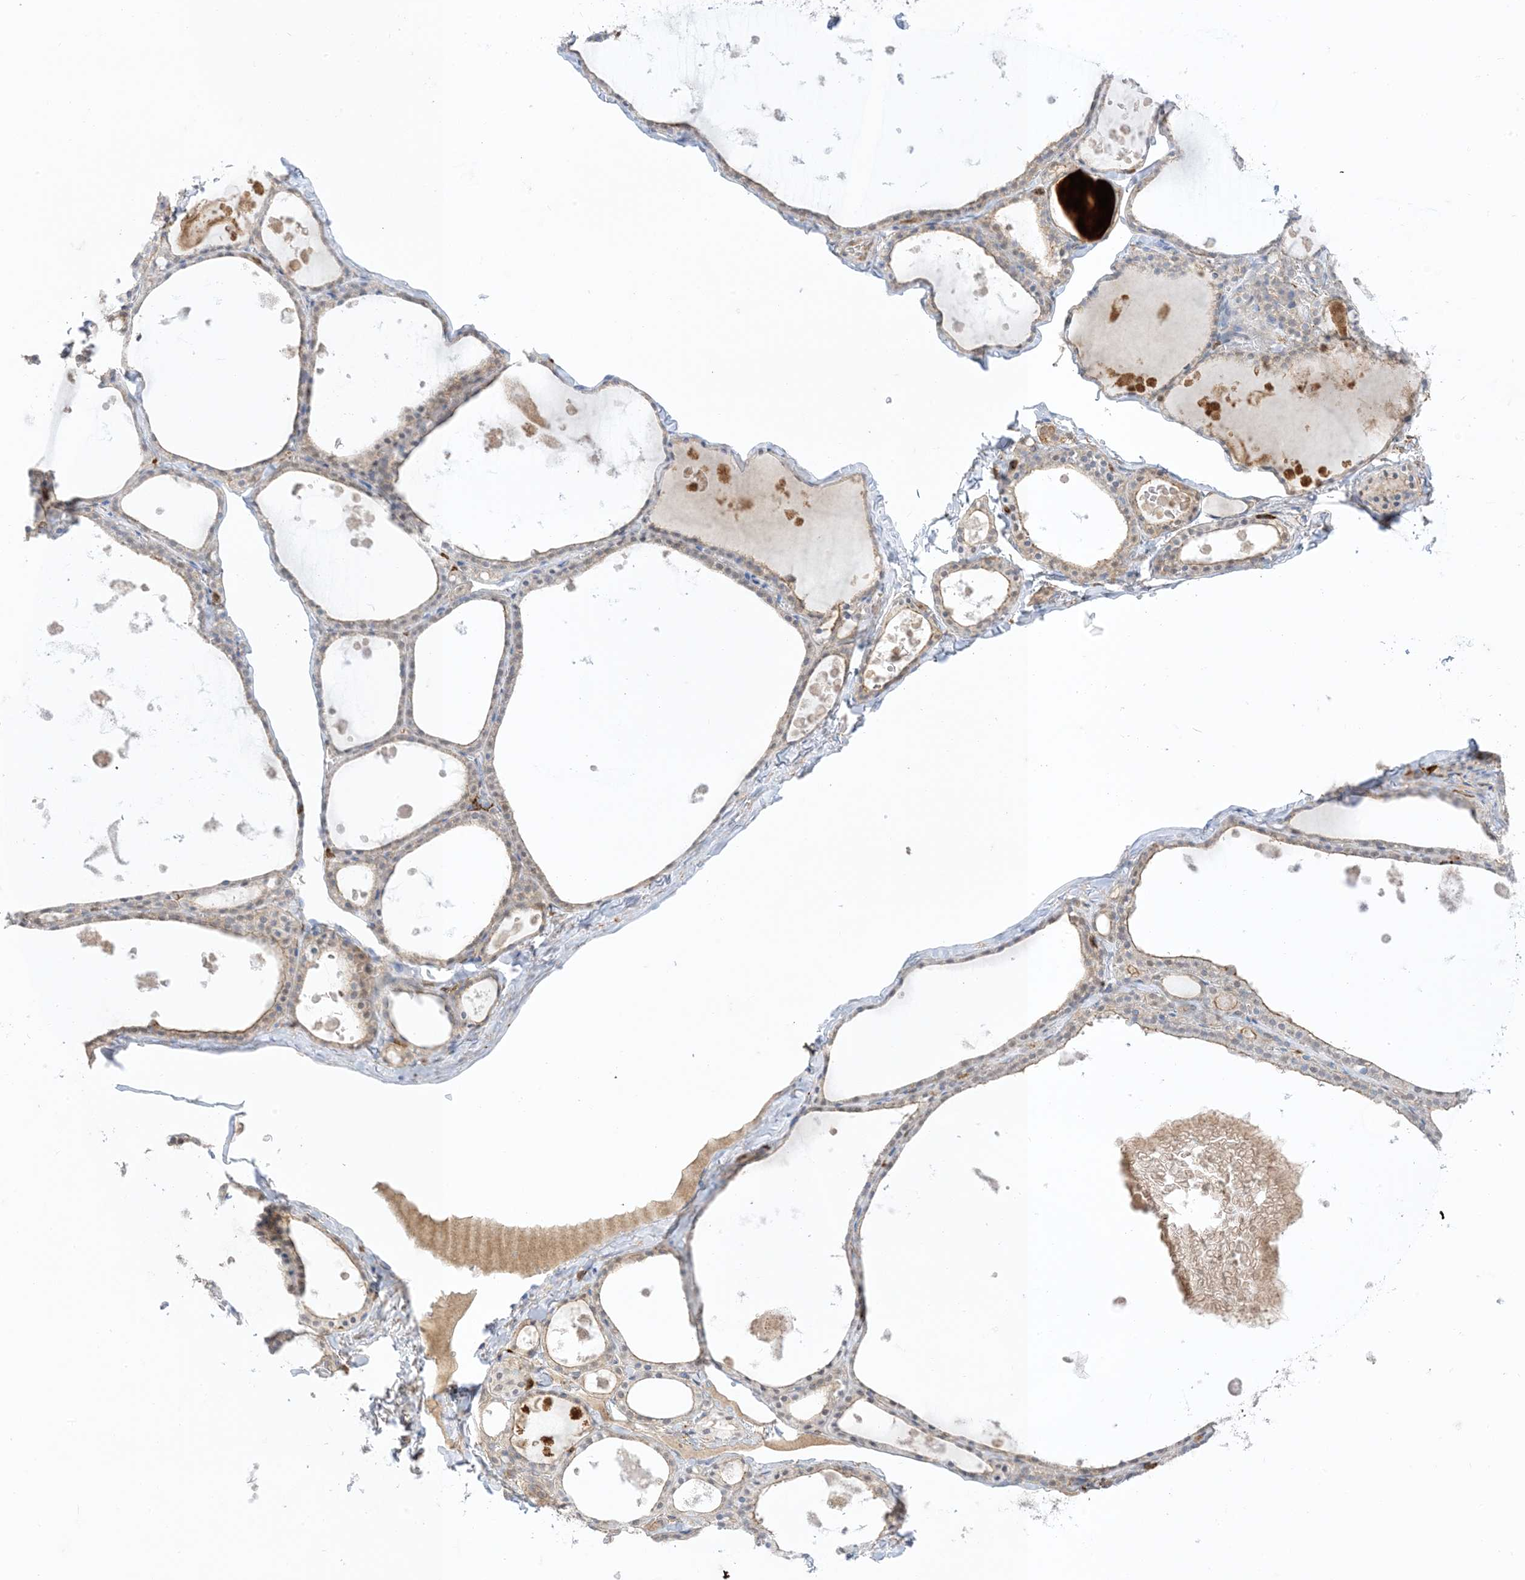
{"staining": {"intensity": "weak", "quantity": "<25%", "location": "cytoplasmic/membranous"}, "tissue": "thyroid gland", "cell_type": "Glandular cells", "image_type": "normal", "snomed": [{"axis": "morphology", "description": "Normal tissue, NOS"}, {"axis": "topography", "description": "Thyroid gland"}], "caption": "Immunohistochemistry of normal human thyroid gland exhibits no expression in glandular cells. (Immunohistochemistry, brightfield microscopy, high magnification).", "gene": "GSN", "patient": {"sex": "male", "age": 56}}